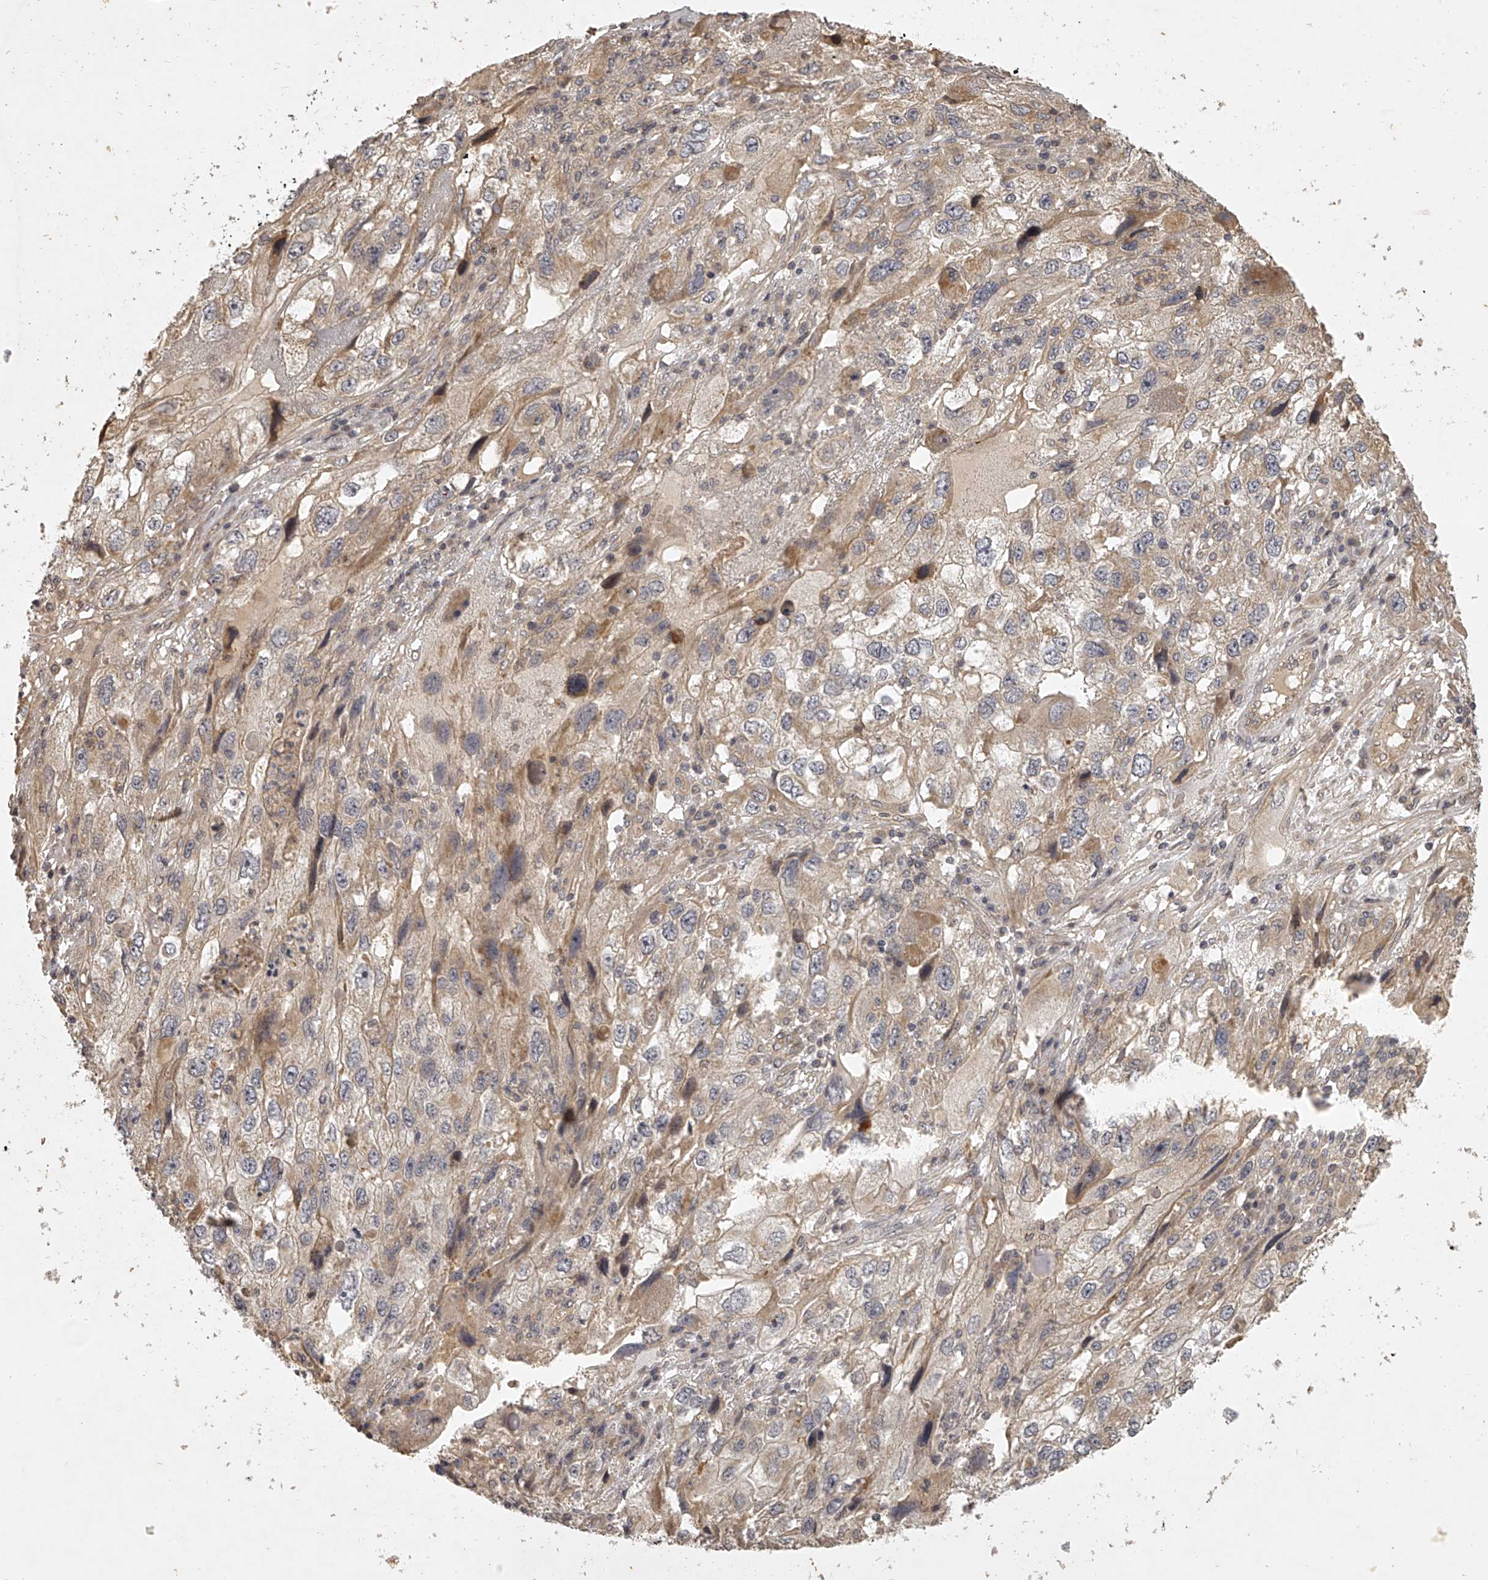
{"staining": {"intensity": "moderate", "quantity": "<25%", "location": "cytoplasmic/membranous"}, "tissue": "endometrial cancer", "cell_type": "Tumor cells", "image_type": "cancer", "snomed": [{"axis": "morphology", "description": "Adenocarcinoma, NOS"}, {"axis": "topography", "description": "Endometrium"}], "caption": "Endometrial adenocarcinoma tissue displays moderate cytoplasmic/membranous expression in approximately <25% of tumor cells", "gene": "NFS1", "patient": {"sex": "female", "age": 49}}